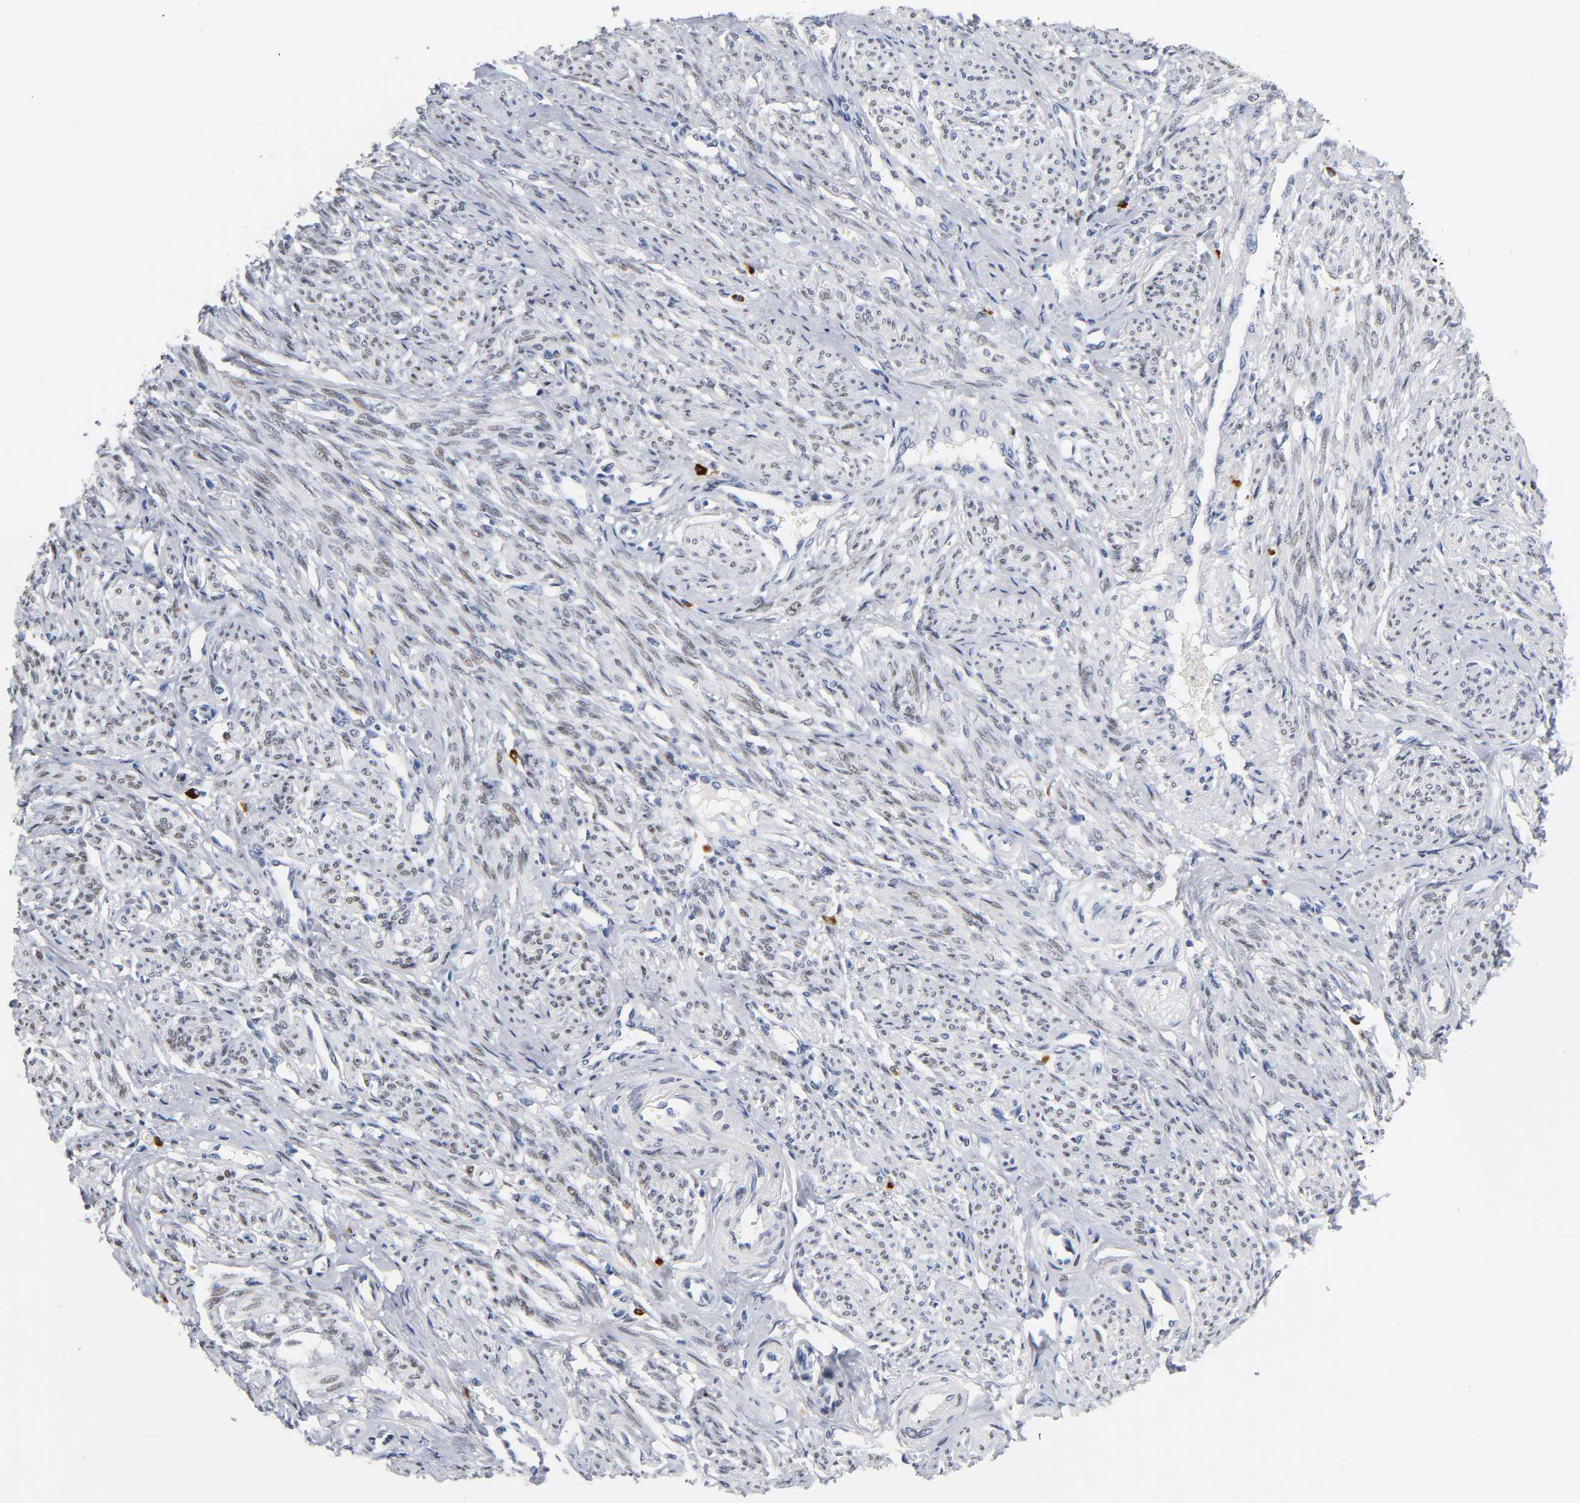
{"staining": {"intensity": "negative", "quantity": "none", "location": "none"}, "tissue": "smooth muscle", "cell_type": "Smooth muscle cells", "image_type": "normal", "snomed": [{"axis": "morphology", "description": "Normal tissue, NOS"}, {"axis": "topography", "description": "Smooth muscle"}], "caption": "The photomicrograph reveals no staining of smooth muscle cells in unremarkable smooth muscle. (DAB (3,3'-diaminobenzidine) immunohistochemistry (IHC) visualized using brightfield microscopy, high magnification).", "gene": "NAB2", "patient": {"sex": "female", "age": 65}}